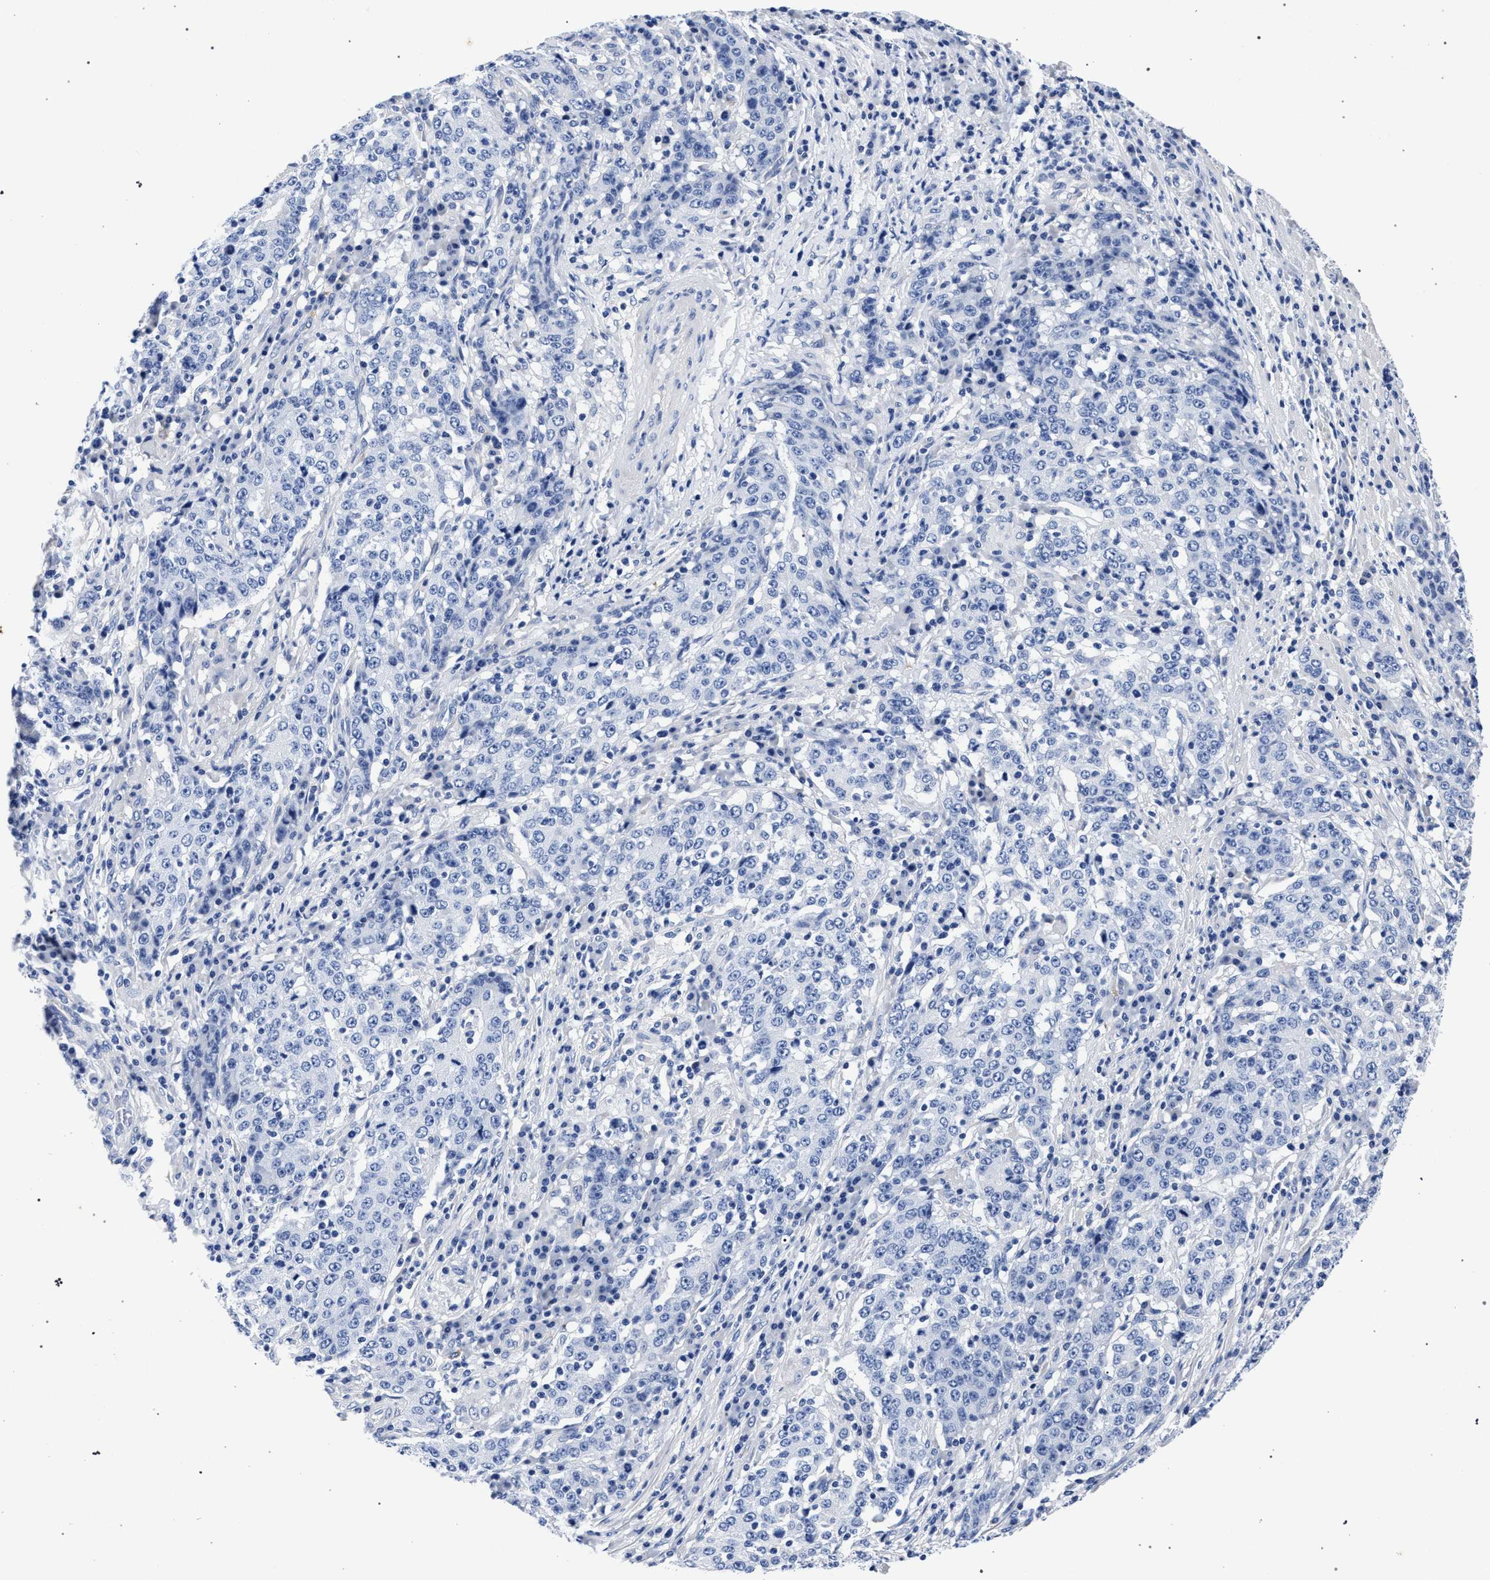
{"staining": {"intensity": "negative", "quantity": "none", "location": "none"}, "tissue": "stomach cancer", "cell_type": "Tumor cells", "image_type": "cancer", "snomed": [{"axis": "morphology", "description": "Adenocarcinoma, NOS"}, {"axis": "topography", "description": "Stomach"}], "caption": "The IHC photomicrograph has no significant positivity in tumor cells of stomach cancer (adenocarcinoma) tissue.", "gene": "AKAP4", "patient": {"sex": "male", "age": 59}}